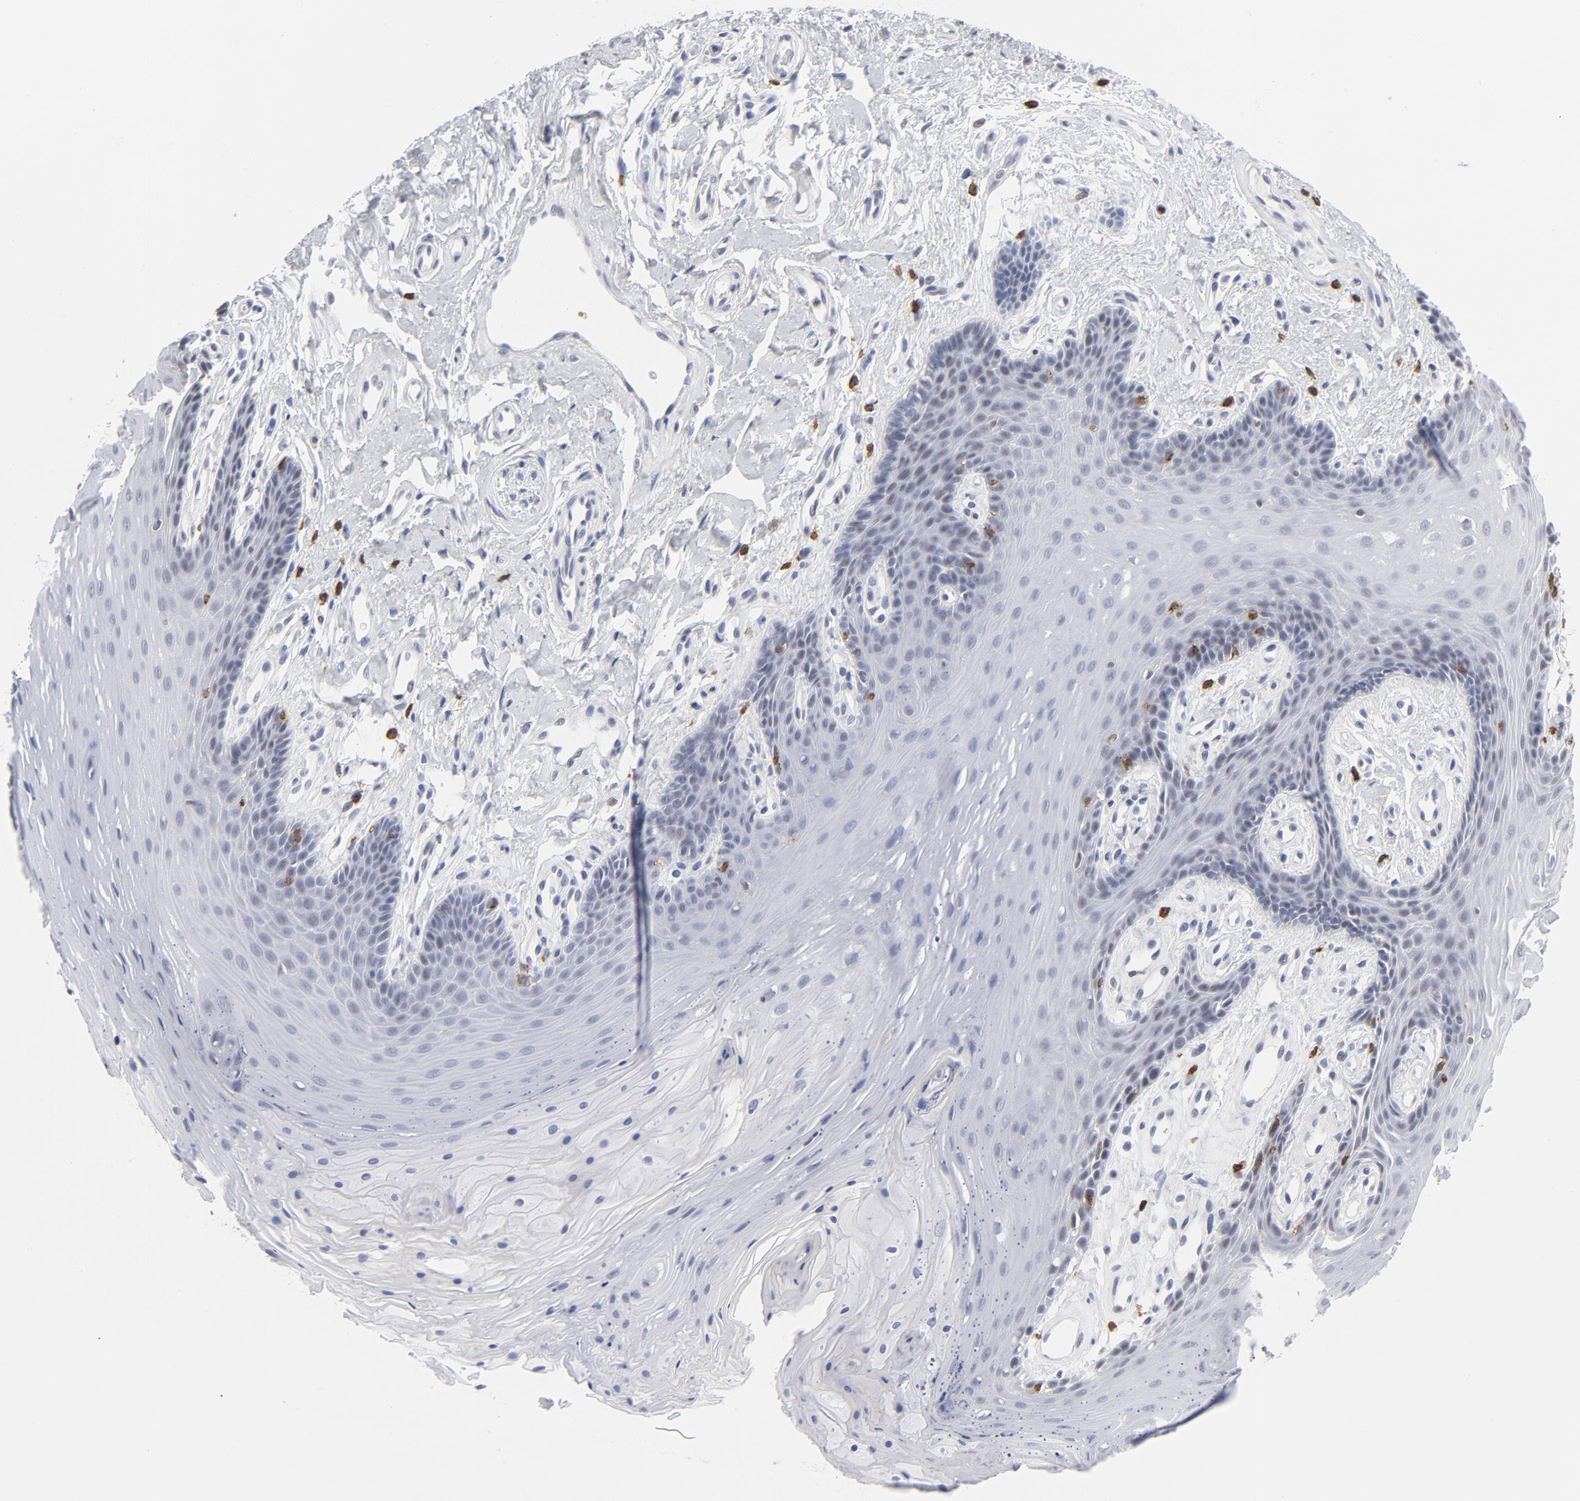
{"staining": {"intensity": "negative", "quantity": "none", "location": "none"}, "tissue": "oral mucosa", "cell_type": "Squamous epithelial cells", "image_type": "normal", "snomed": [{"axis": "morphology", "description": "Normal tissue, NOS"}, {"axis": "topography", "description": "Oral tissue"}], "caption": "A high-resolution image shows IHC staining of unremarkable oral mucosa, which demonstrates no significant positivity in squamous epithelial cells. Nuclei are stained in blue.", "gene": "CD2", "patient": {"sex": "male", "age": 62}}